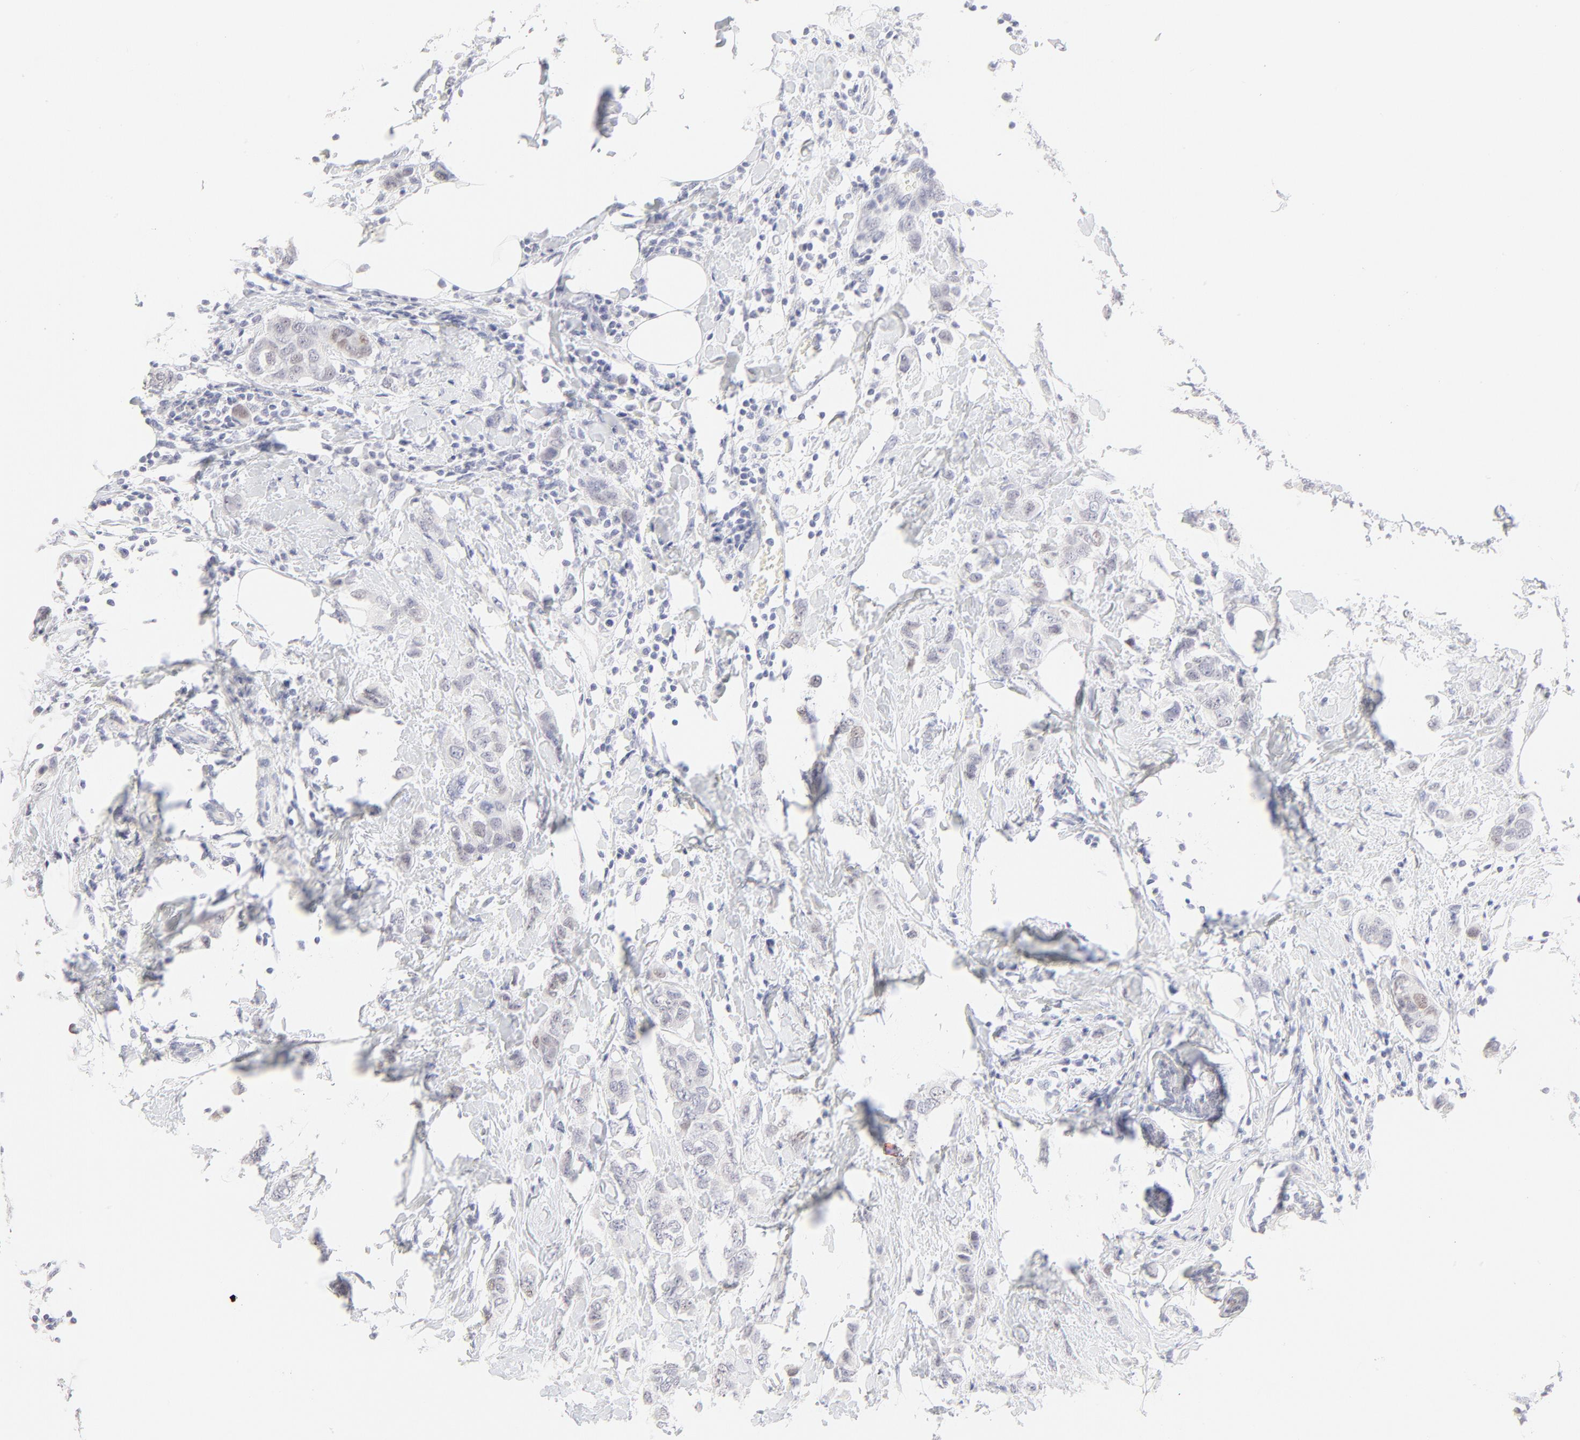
{"staining": {"intensity": "moderate", "quantity": "<25%", "location": "nuclear"}, "tissue": "breast cancer", "cell_type": "Tumor cells", "image_type": "cancer", "snomed": [{"axis": "morphology", "description": "Normal tissue, NOS"}, {"axis": "morphology", "description": "Duct carcinoma"}, {"axis": "topography", "description": "Breast"}], "caption": "Immunohistochemical staining of infiltrating ductal carcinoma (breast) reveals moderate nuclear protein positivity in about <25% of tumor cells. The staining was performed using DAB (3,3'-diaminobenzidine) to visualize the protein expression in brown, while the nuclei were stained in blue with hematoxylin (Magnification: 20x).", "gene": "ELF3", "patient": {"sex": "female", "age": 50}}